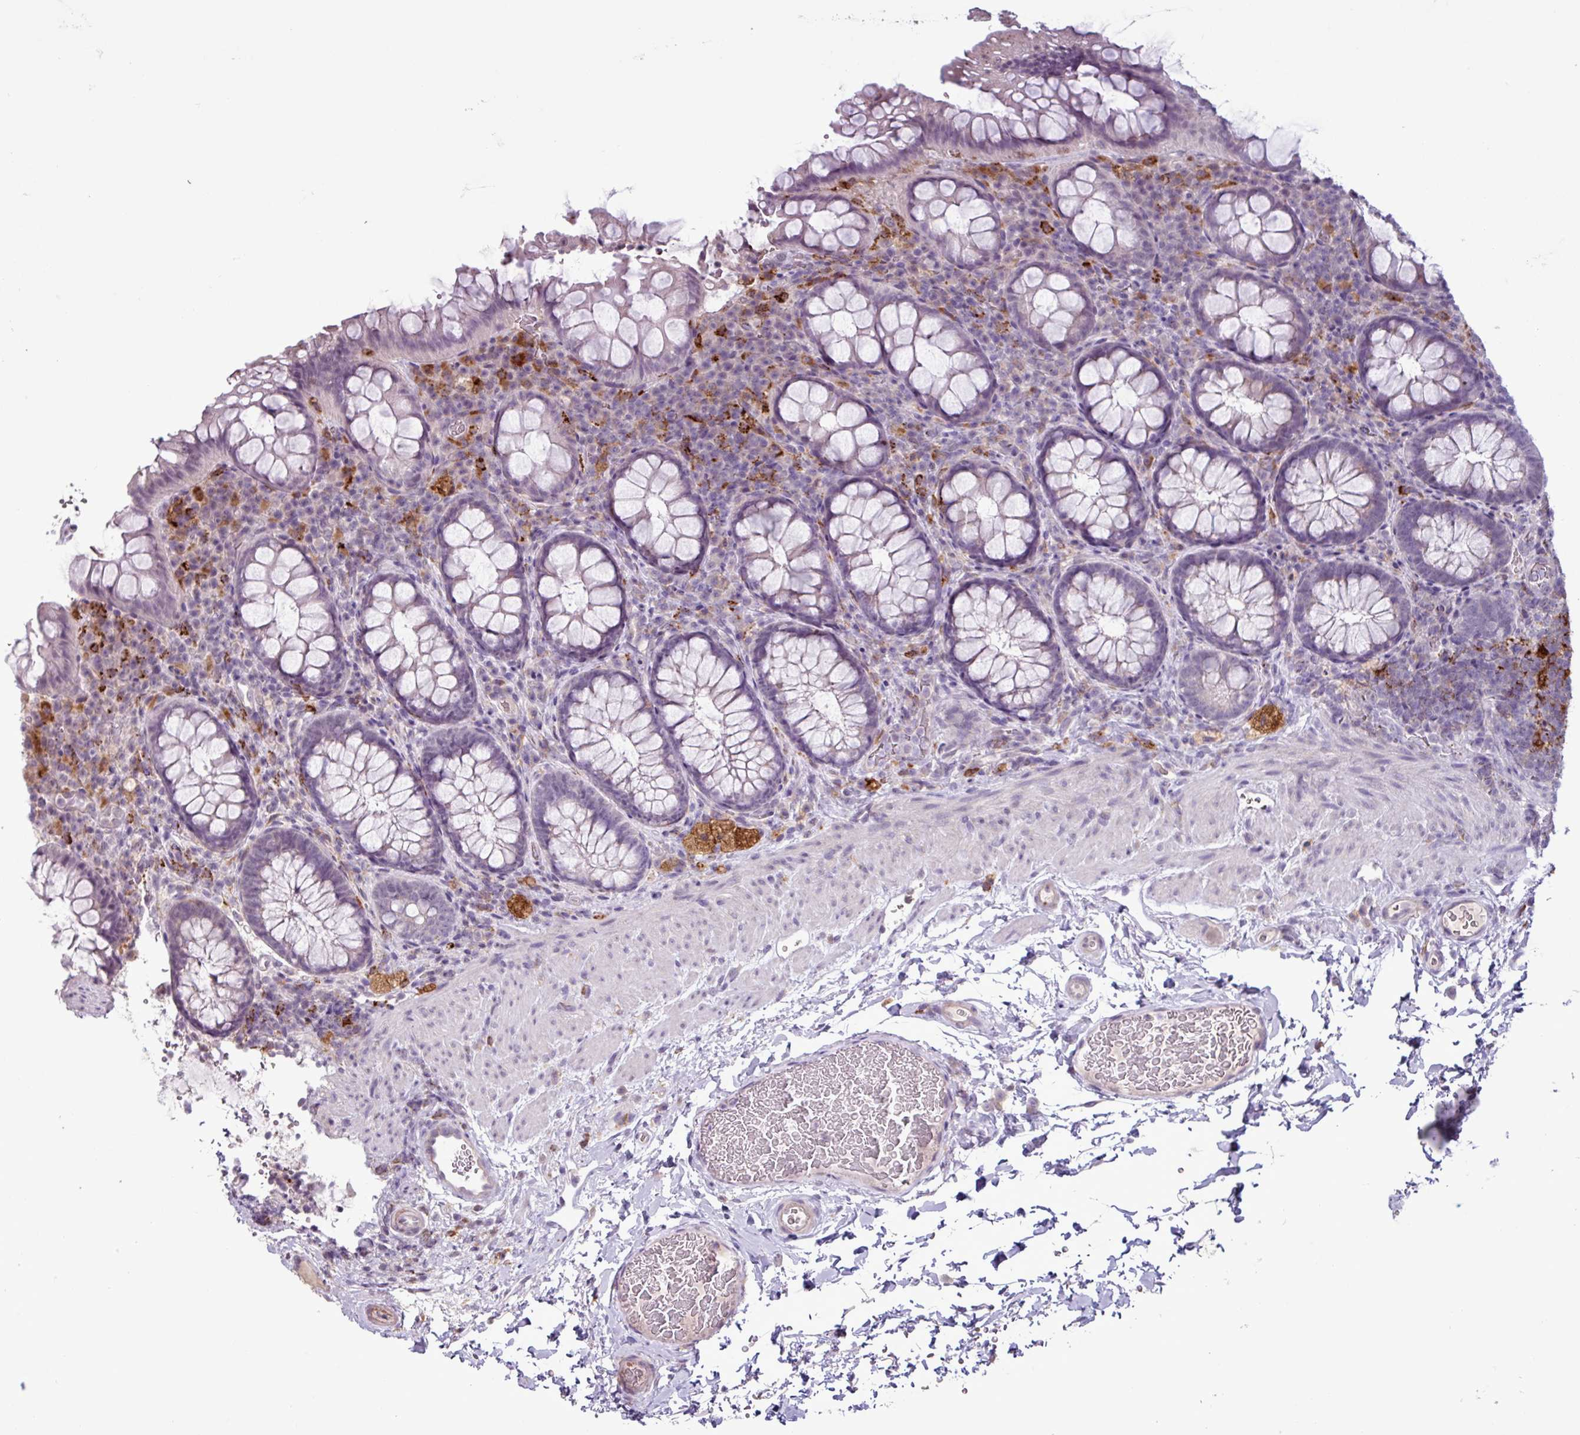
{"staining": {"intensity": "negative", "quantity": "none", "location": "none"}, "tissue": "rectum", "cell_type": "Glandular cells", "image_type": "normal", "snomed": [{"axis": "morphology", "description": "Normal tissue, NOS"}, {"axis": "topography", "description": "Rectum"}], "caption": "A photomicrograph of rectum stained for a protein shows no brown staining in glandular cells.", "gene": "C9orf24", "patient": {"sex": "female", "age": 69}}